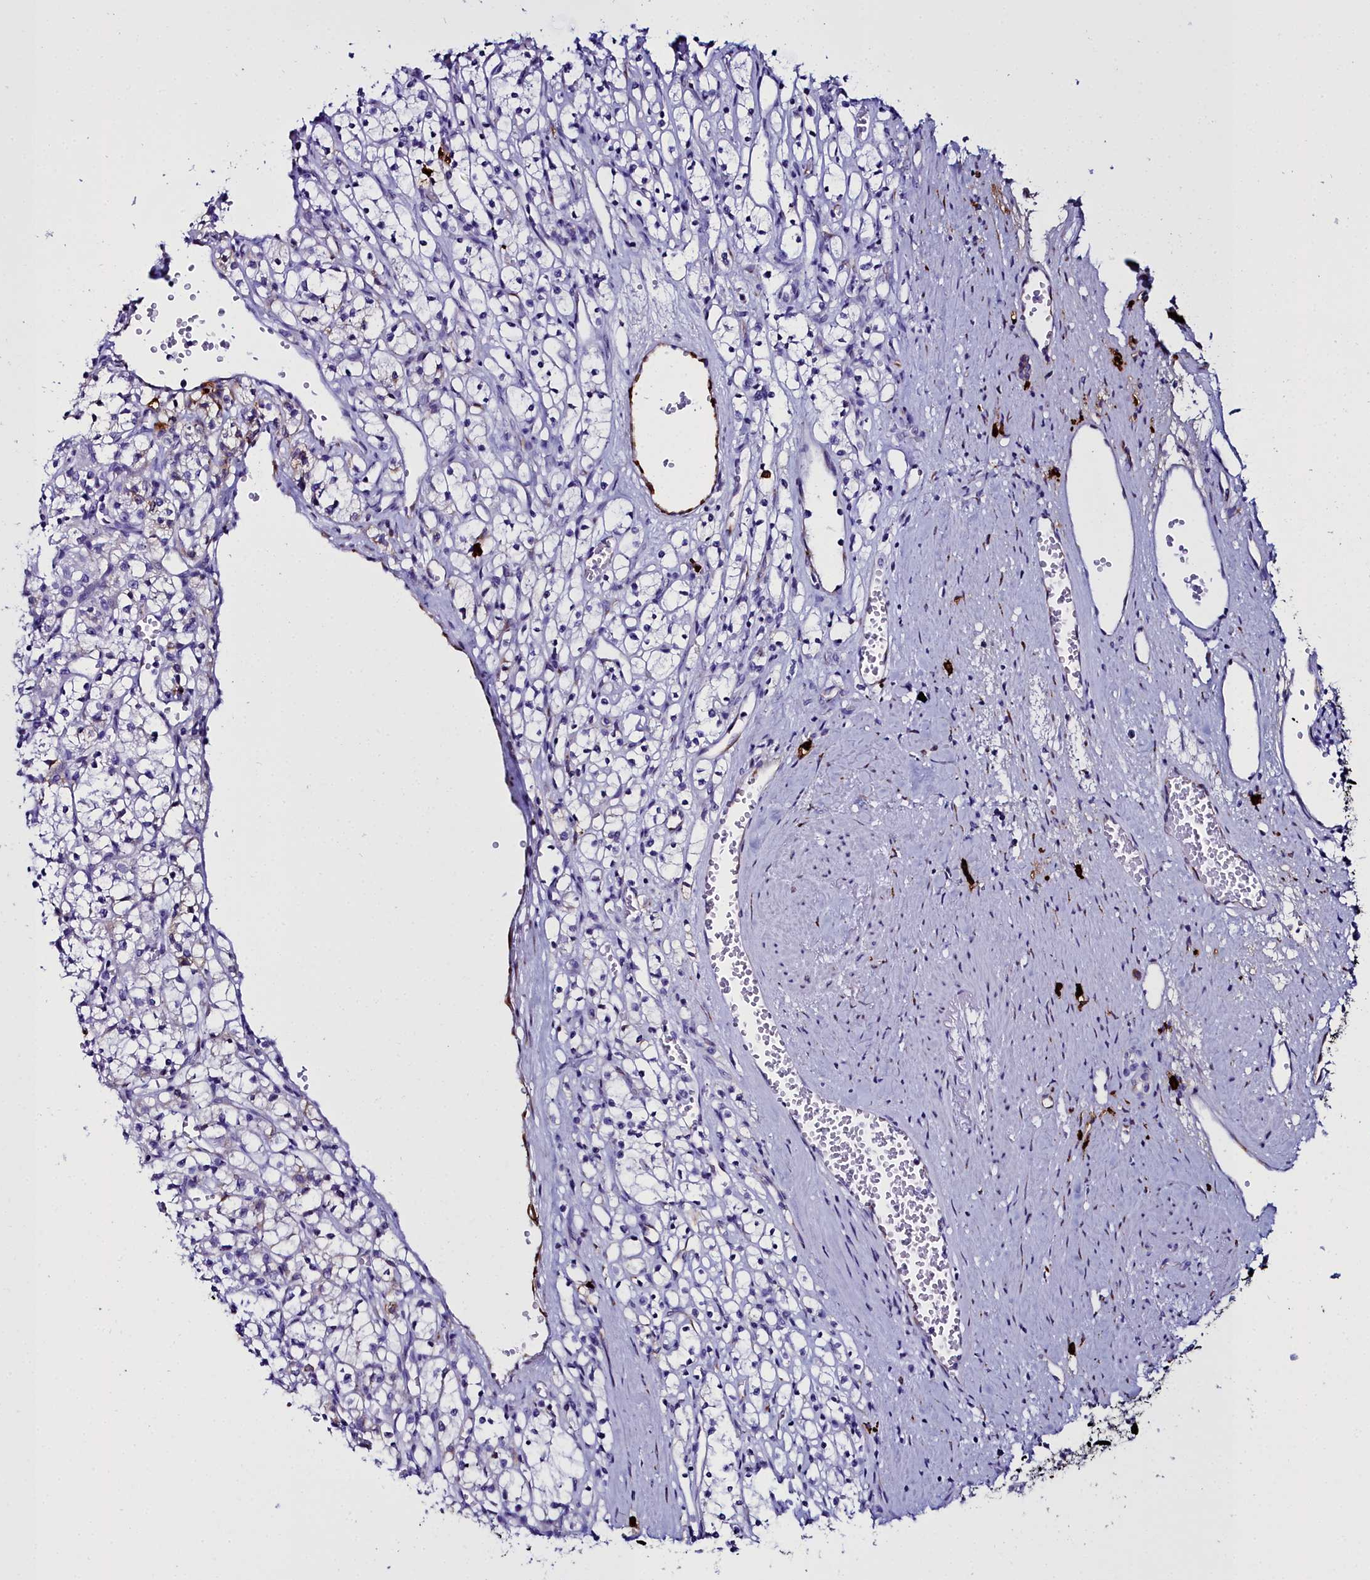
{"staining": {"intensity": "moderate", "quantity": "<25%", "location": "cytoplasmic/membranous"}, "tissue": "renal cancer", "cell_type": "Tumor cells", "image_type": "cancer", "snomed": [{"axis": "morphology", "description": "Adenocarcinoma, NOS"}, {"axis": "topography", "description": "Kidney"}], "caption": "IHC image of adenocarcinoma (renal) stained for a protein (brown), which demonstrates low levels of moderate cytoplasmic/membranous positivity in approximately <25% of tumor cells.", "gene": "TXNDC5", "patient": {"sex": "female", "age": 59}}